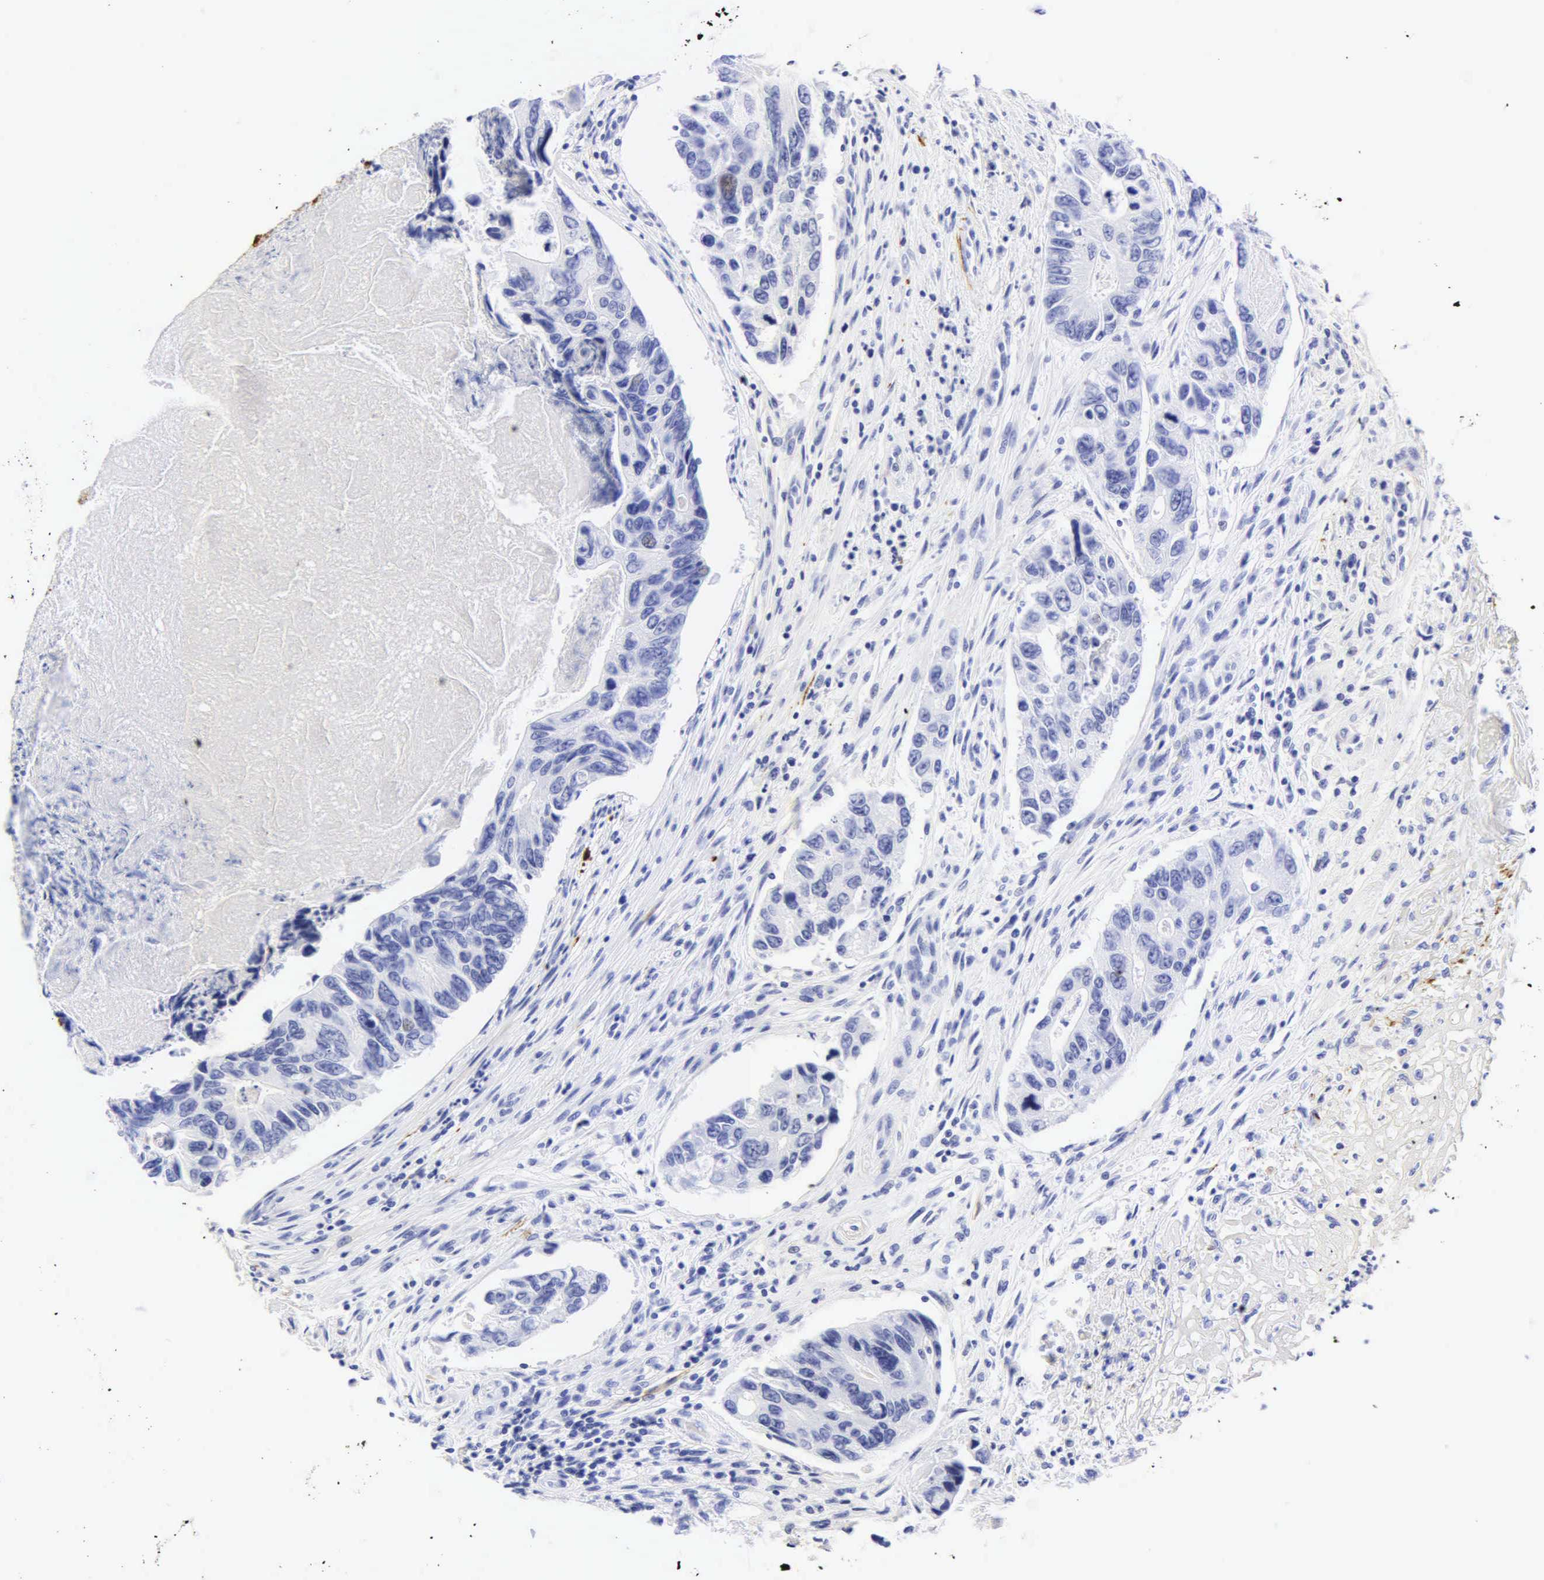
{"staining": {"intensity": "negative", "quantity": "none", "location": "none"}, "tissue": "colorectal cancer", "cell_type": "Tumor cells", "image_type": "cancer", "snomed": [{"axis": "morphology", "description": "Adenocarcinoma, NOS"}, {"axis": "topography", "description": "Colon"}], "caption": "The image exhibits no significant expression in tumor cells of colorectal cancer (adenocarcinoma).", "gene": "DES", "patient": {"sex": "female", "age": 86}}